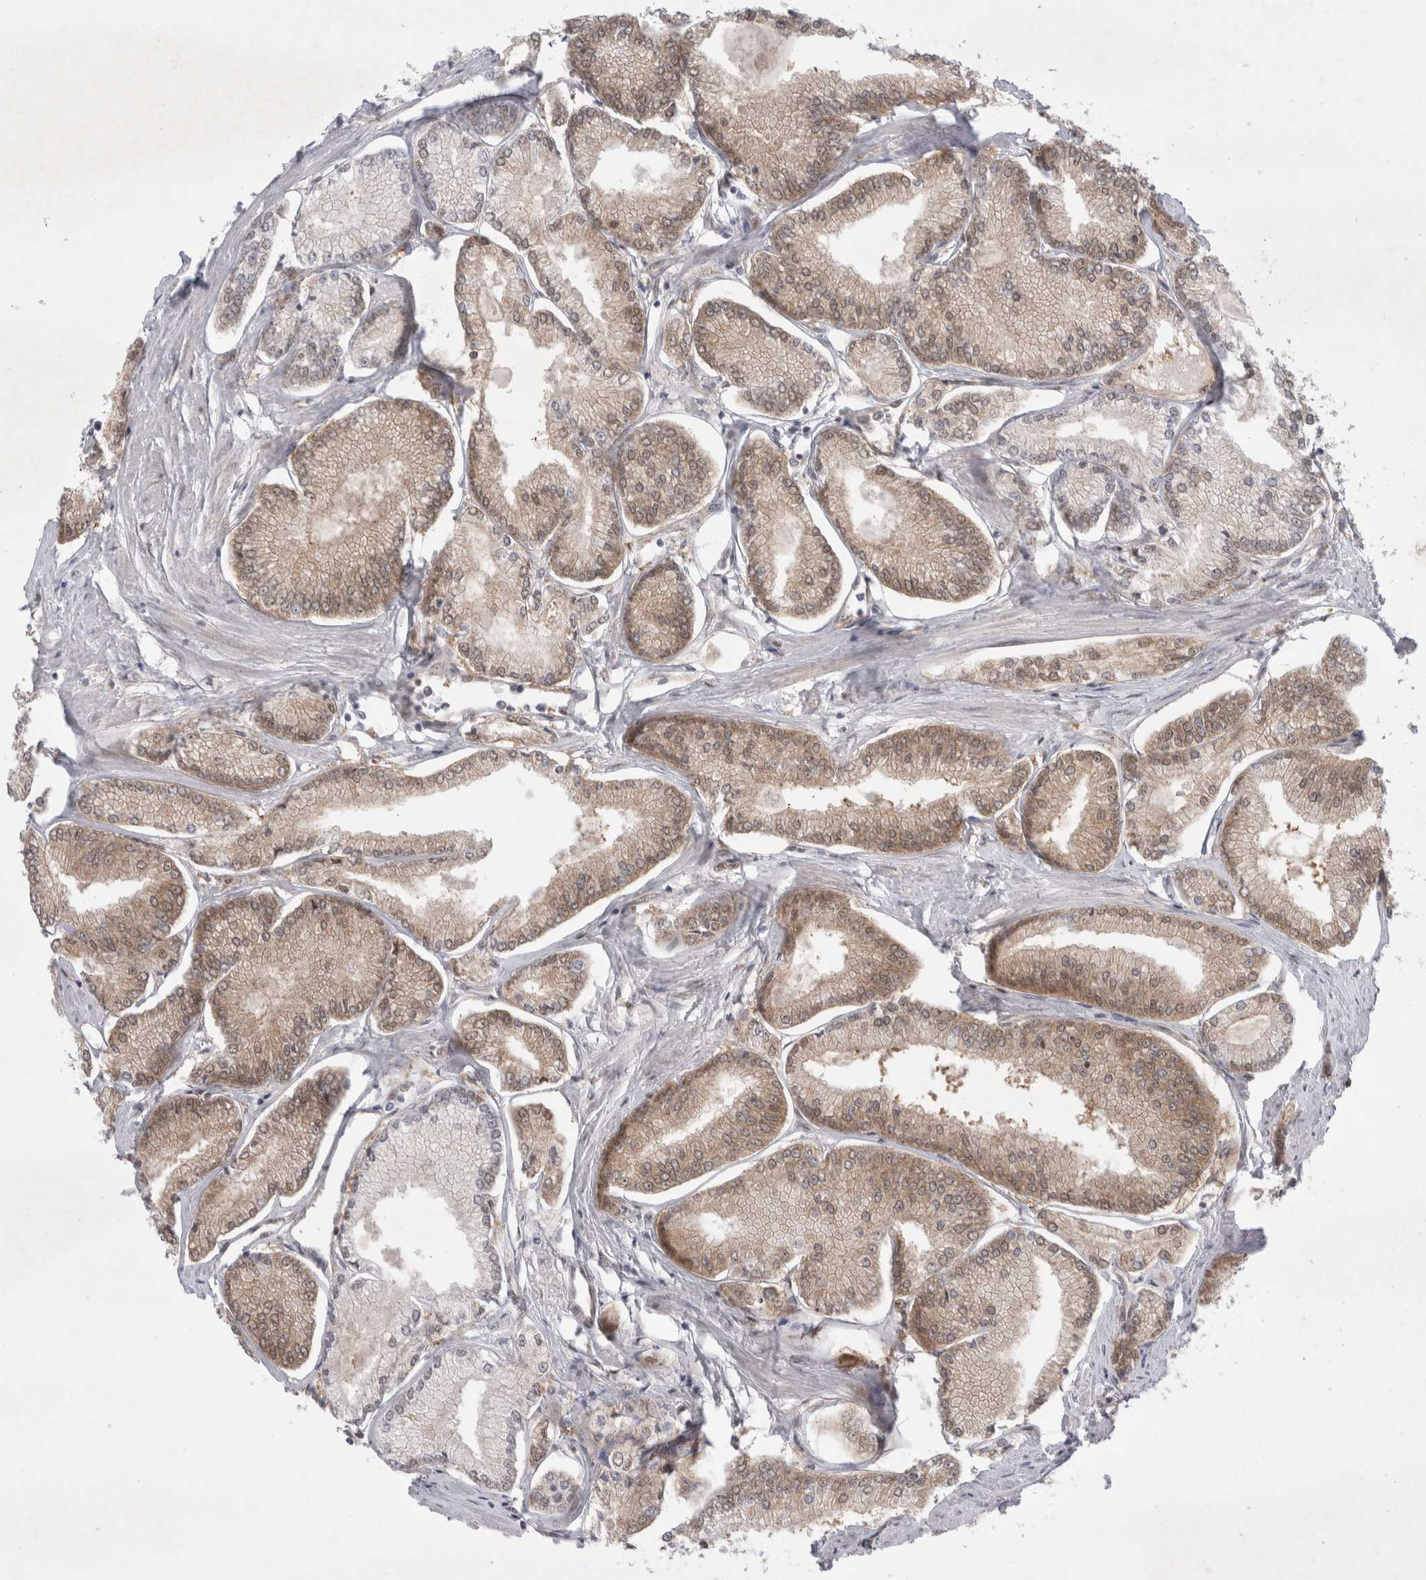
{"staining": {"intensity": "weak", "quantity": ">75%", "location": "cytoplasmic/membranous"}, "tissue": "prostate cancer", "cell_type": "Tumor cells", "image_type": "cancer", "snomed": [{"axis": "morphology", "description": "Adenocarcinoma, Low grade"}, {"axis": "topography", "description": "Prostate"}], "caption": "Protein expression analysis of human prostate cancer reveals weak cytoplasmic/membranous positivity in about >75% of tumor cells.", "gene": "WIPF2", "patient": {"sex": "male", "age": 52}}